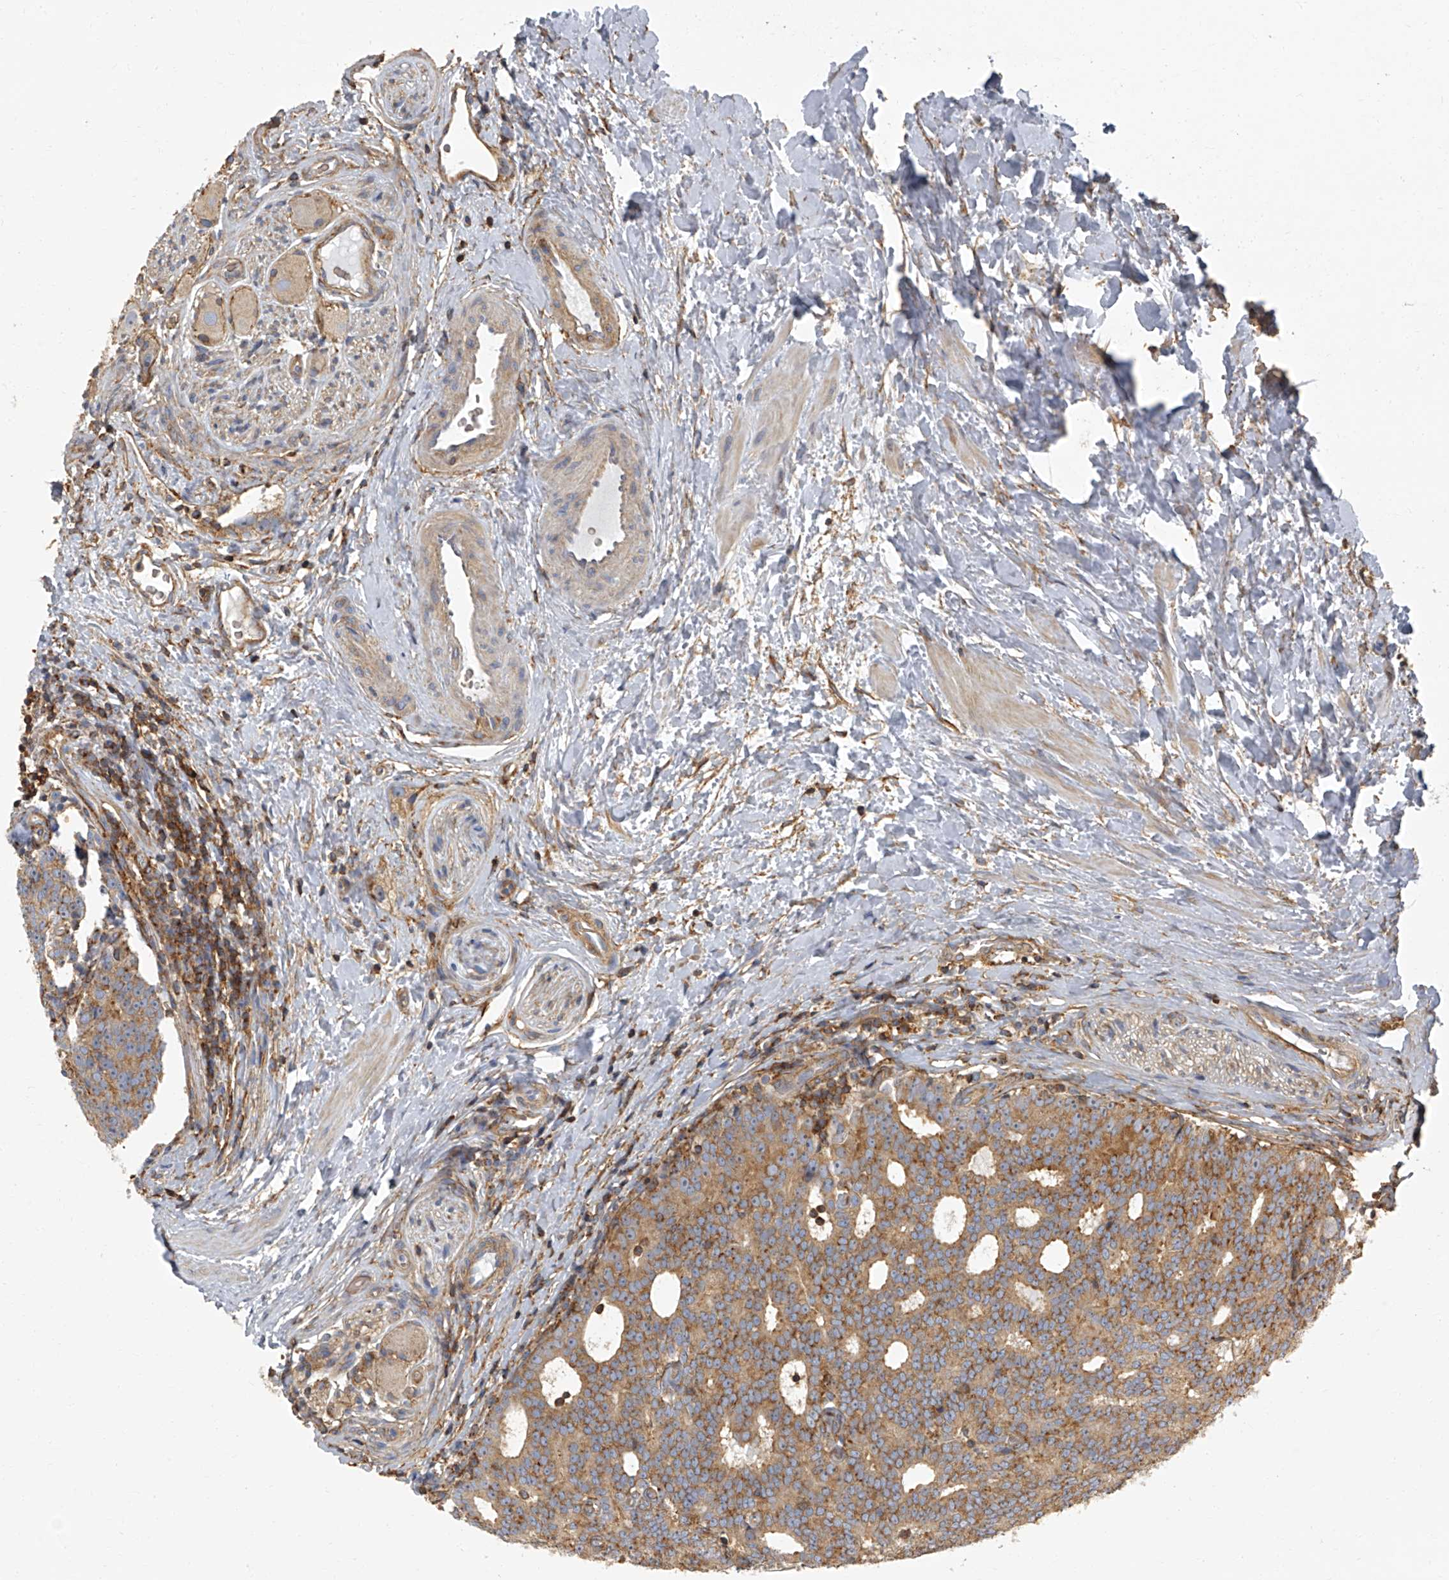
{"staining": {"intensity": "moderate", "quantity": ">75%", "location": "cytoplasmic/membranous"}, "tissue": "prostate cancer", "cell_type": "Tumor cells", "image_type": "cancer", "snomed": [{"axis": "morphology", "description": "Adenocarcinoma, High grade"}, {"axis": "topography", "description": "Prostate"}], "caption": "Approximately >75% of tumor cells in human prostate cancer (high-grade adenocarcinoma) show moderate cytoplasmic/membranous protein positivity as visualized by brown immunohistochemical staining.", "gene": "SEPTIN7", "patient": {"sex": "male", "age": 56}}